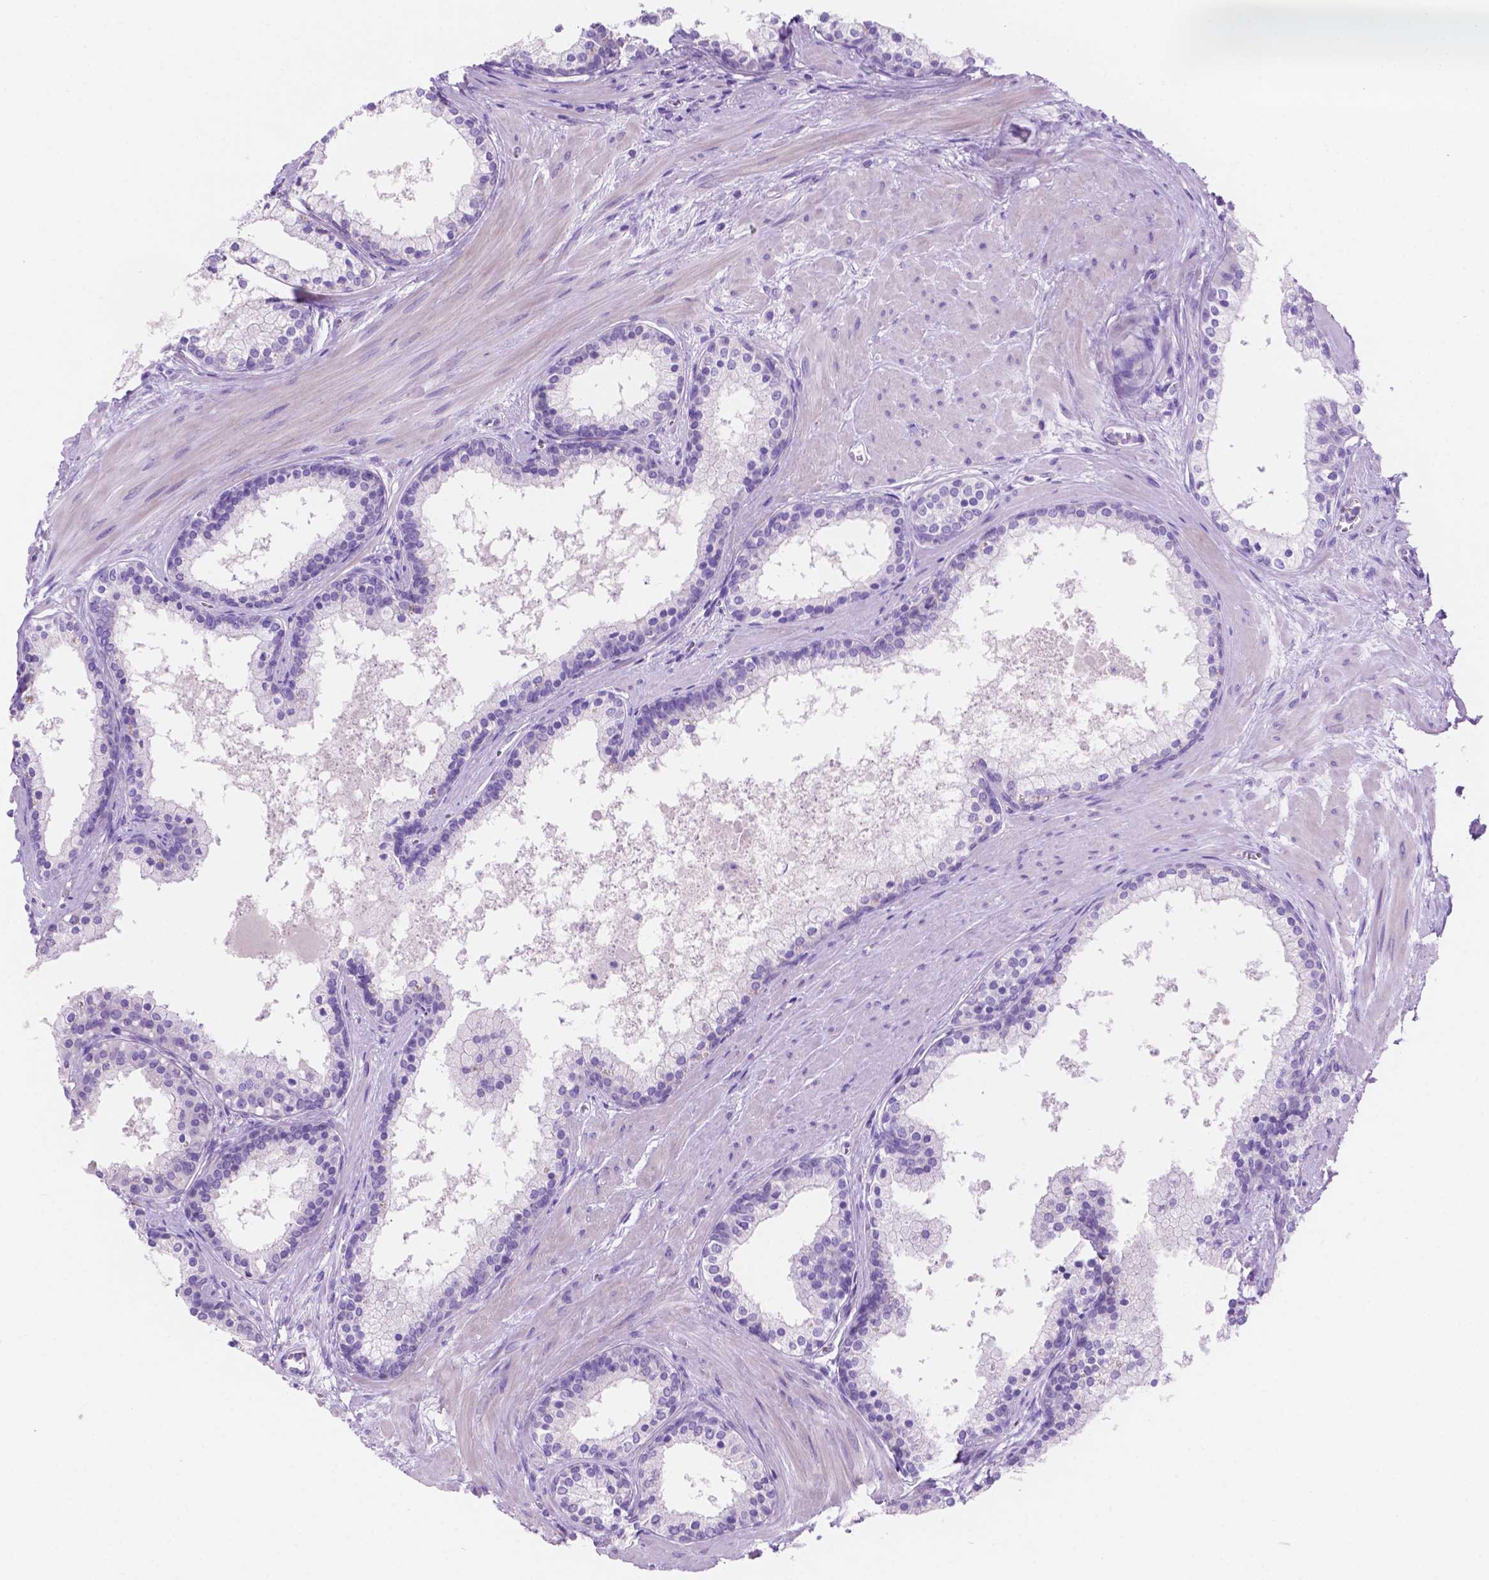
{"staining": {"intensity": "negative", "quantity": "none", "location": "none"}, "tissue": "prostate", "cell_type": "Glandular cells", "image_type": "normal", "snomed": [{"axis": "morphology", "description": "Normal tissue, NOS"}, {"axis": "topography", "description": "Prostate"}], "caption": "Image shows no significant protein positivity in glandular cells of unremarkable prostate.", "gene": "IGFN1", "patient": {"sex": "male", "age": 61}}